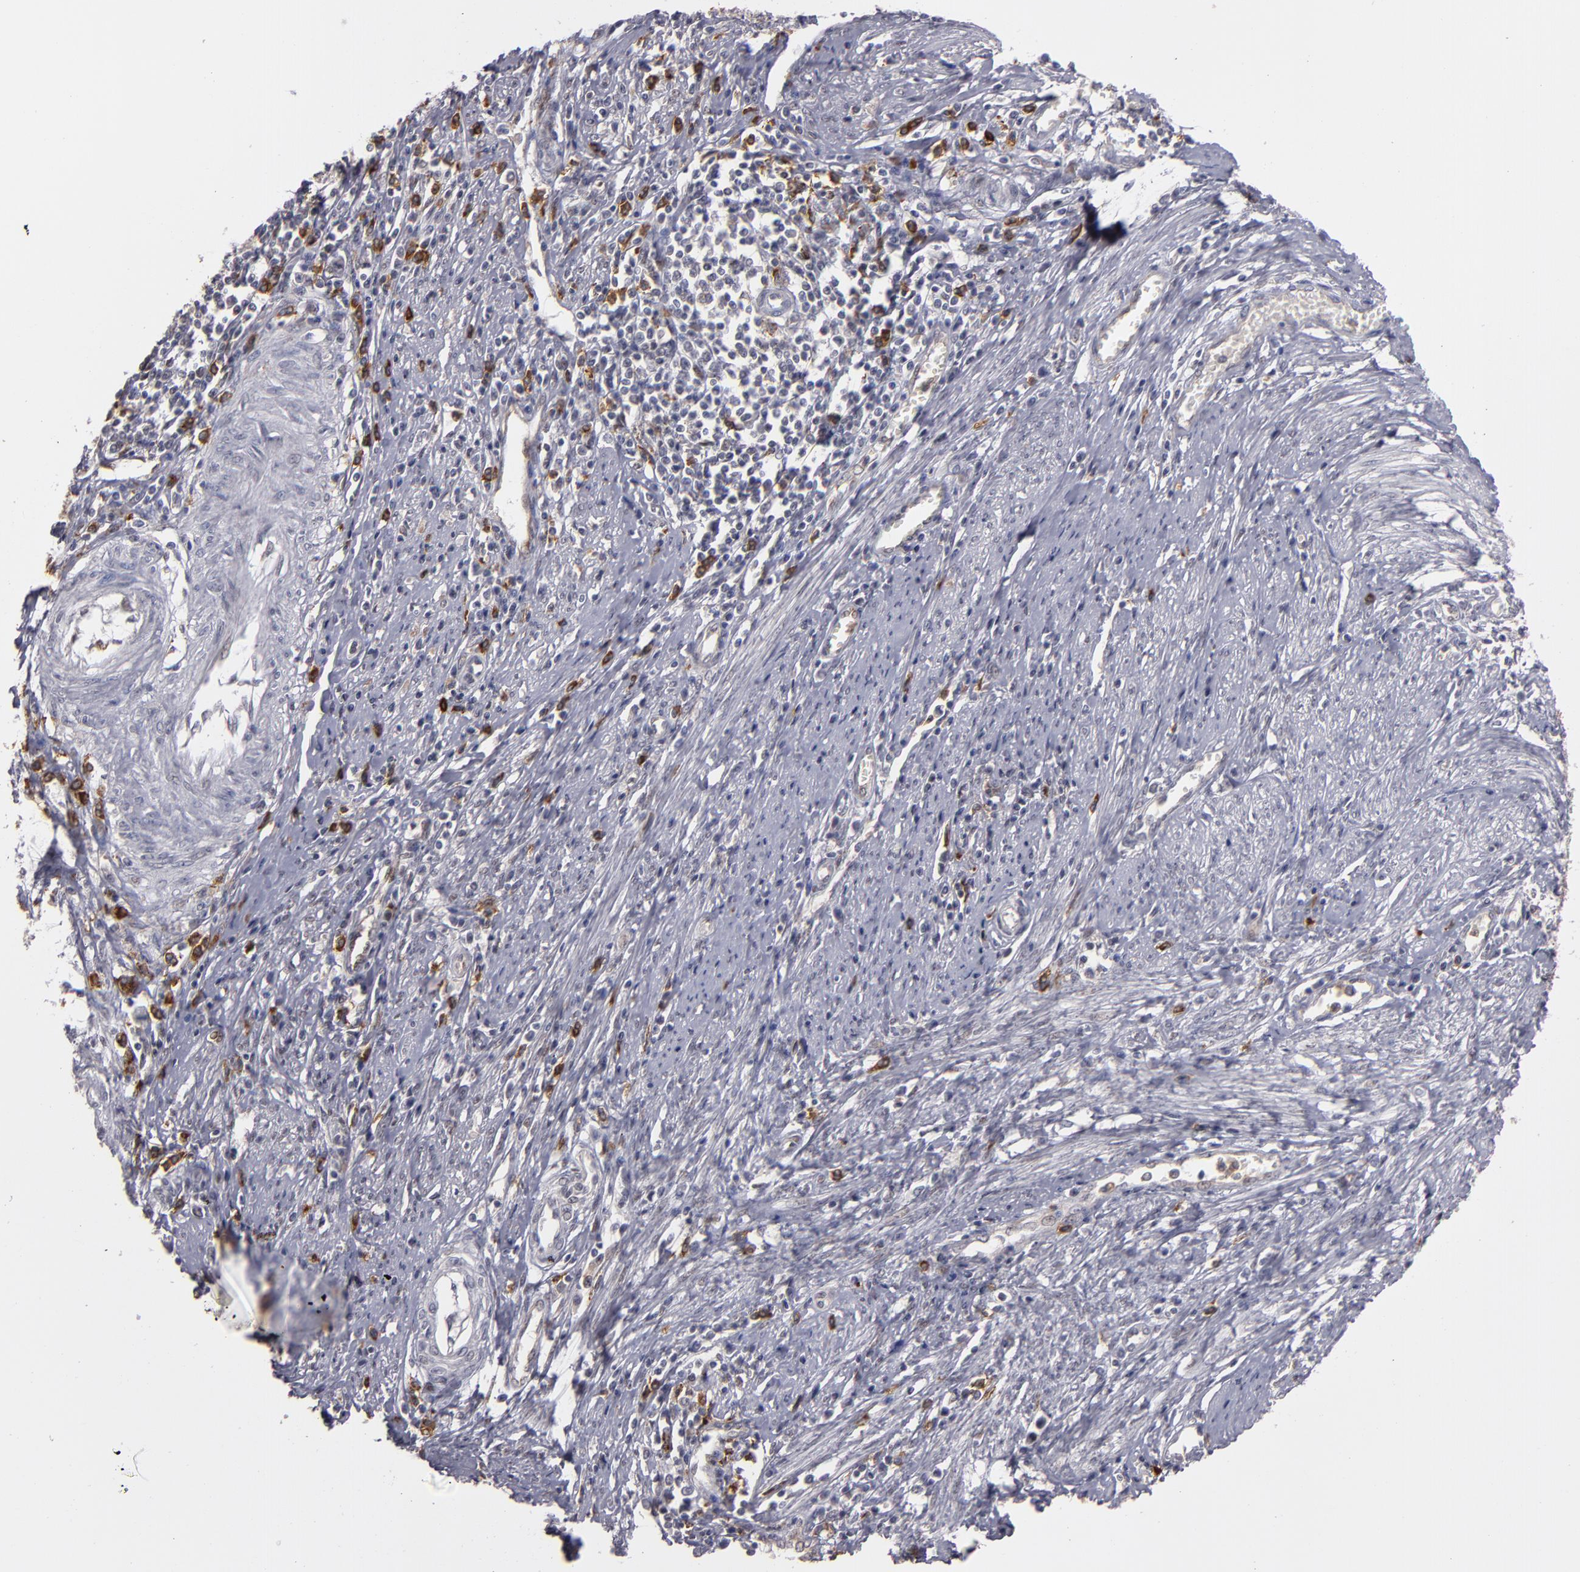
{"staining": {"intensity": "weak", "quantity": "25%-75%", "location": "cytoplasmic/membranous"}, "tissue": "cervical cancer", "cell_type": "Tumor cells", "image_type": "cancer", "snomed": [{"axis": "morphology", "description": "Adenocarcinoma, NOS"}, {"axis": "topography", "description": "Cervix"}], "caption": "Approximately 25%-75% of tumor cells in human adenocarcinoma (cervical) show weak cytoplasmic/membranous protein expression as visualized by brown immunohistochemical staining.", "gene": "STX3", "patient": {"sex": "female", "age": 36}}